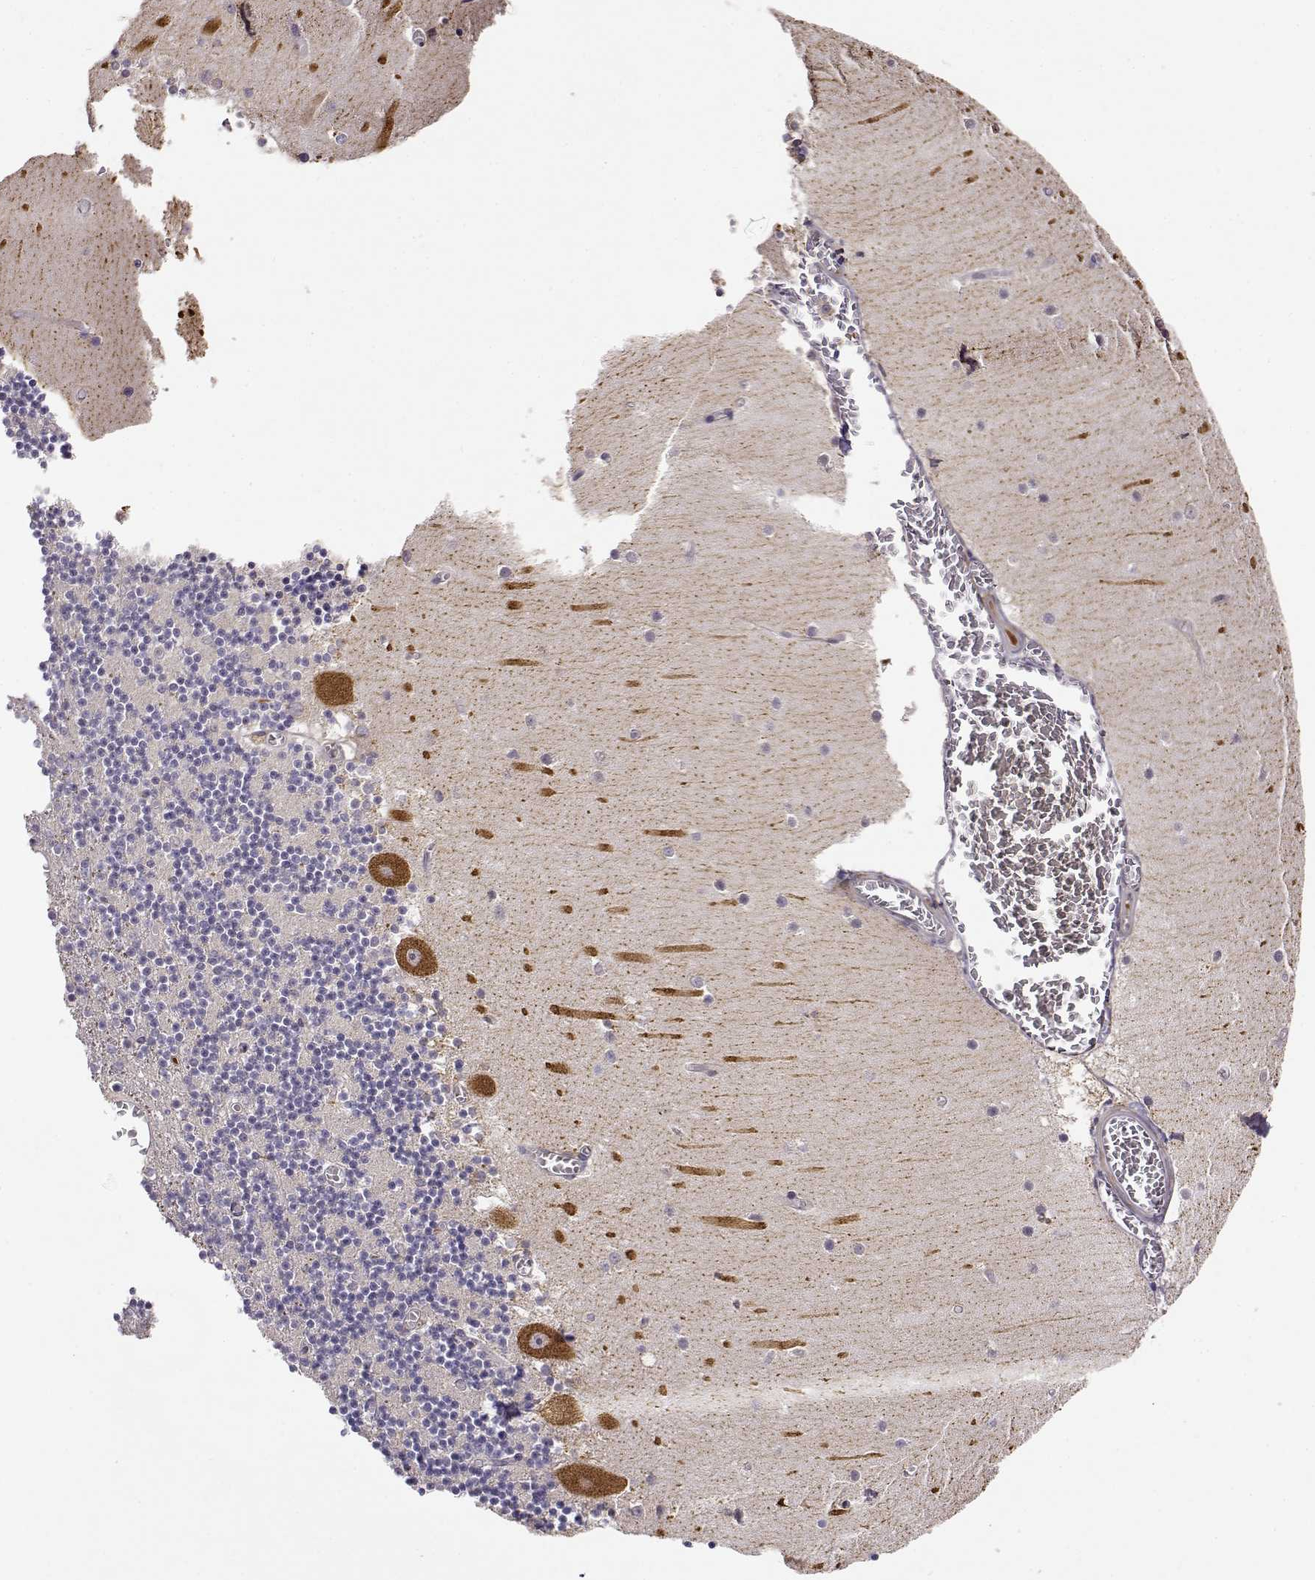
{"staining": {"intensity": "negative", "quantity": "none", "location": "none"}, "tissue": "cerebellum", "cell_type": "Cells in granular layer", "image_type": "normal", "snomed": [{"axis": "morphology", "description": "Normal tissue, NOS"}, {"axis": "topography", "description": "Cerebellum"}], "caption": "The immunohistochemistry micrograph has no significant staining in cells in granular layer of cerebellum.", "gene": "ERGIC2", "patient": {"sex": "female", "age": 28}}